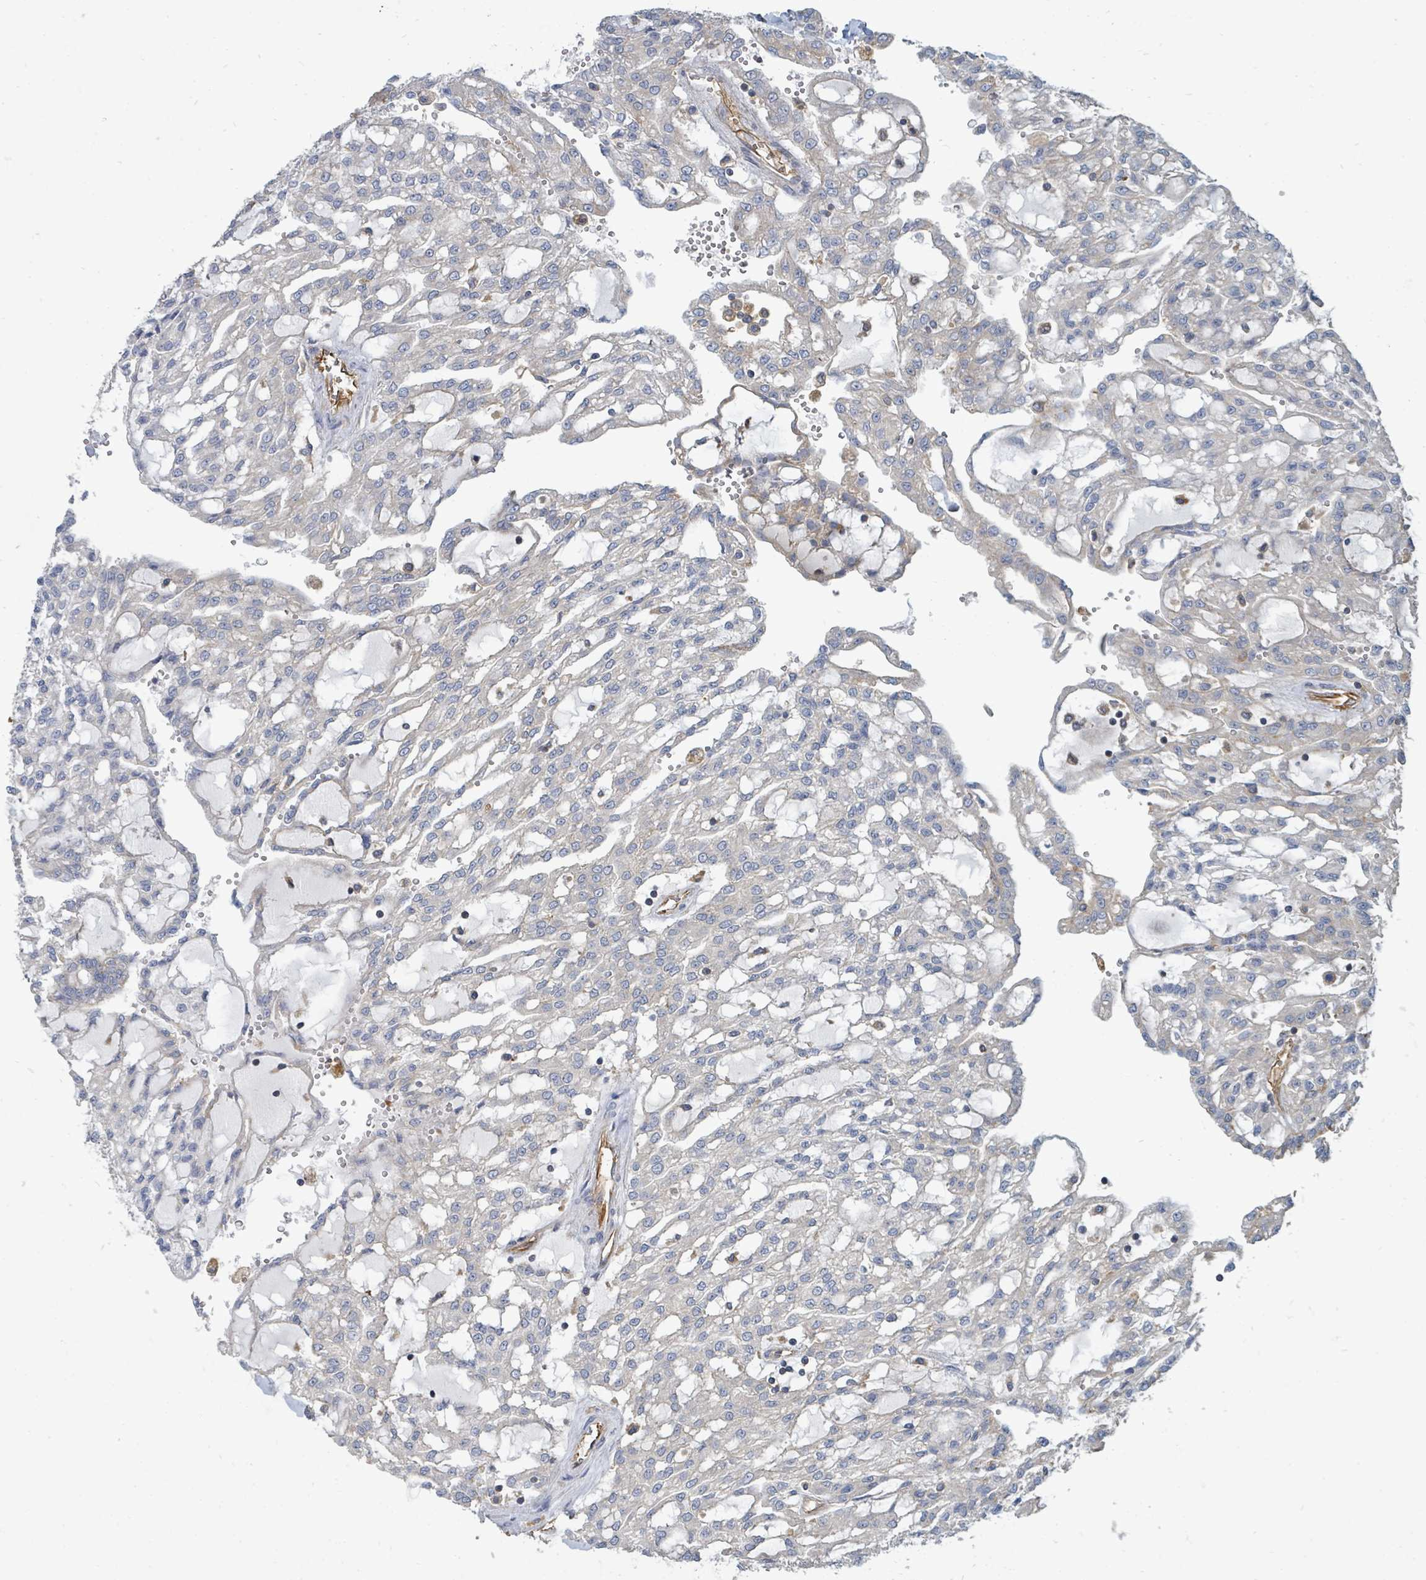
{"staining": {"intensity": "negative", "quantity": "none", "location": "none"}, "tissue": "renal cancer", "cell_type": "Tumor cells", "image_type": "cancer", "snomed": [{"axis": "morphology", "description": "Adenocarcinoma, NOS"}, {"axis": "topography", "description": "Kidney"}], "caption": "DAB immunohistochemical staining of renal cancer (adenocarcinoma) demonstrates no significant expression in tumor cells.", "gene": "BOLA2B", "patient": {"sex": "male", "age": 63}}